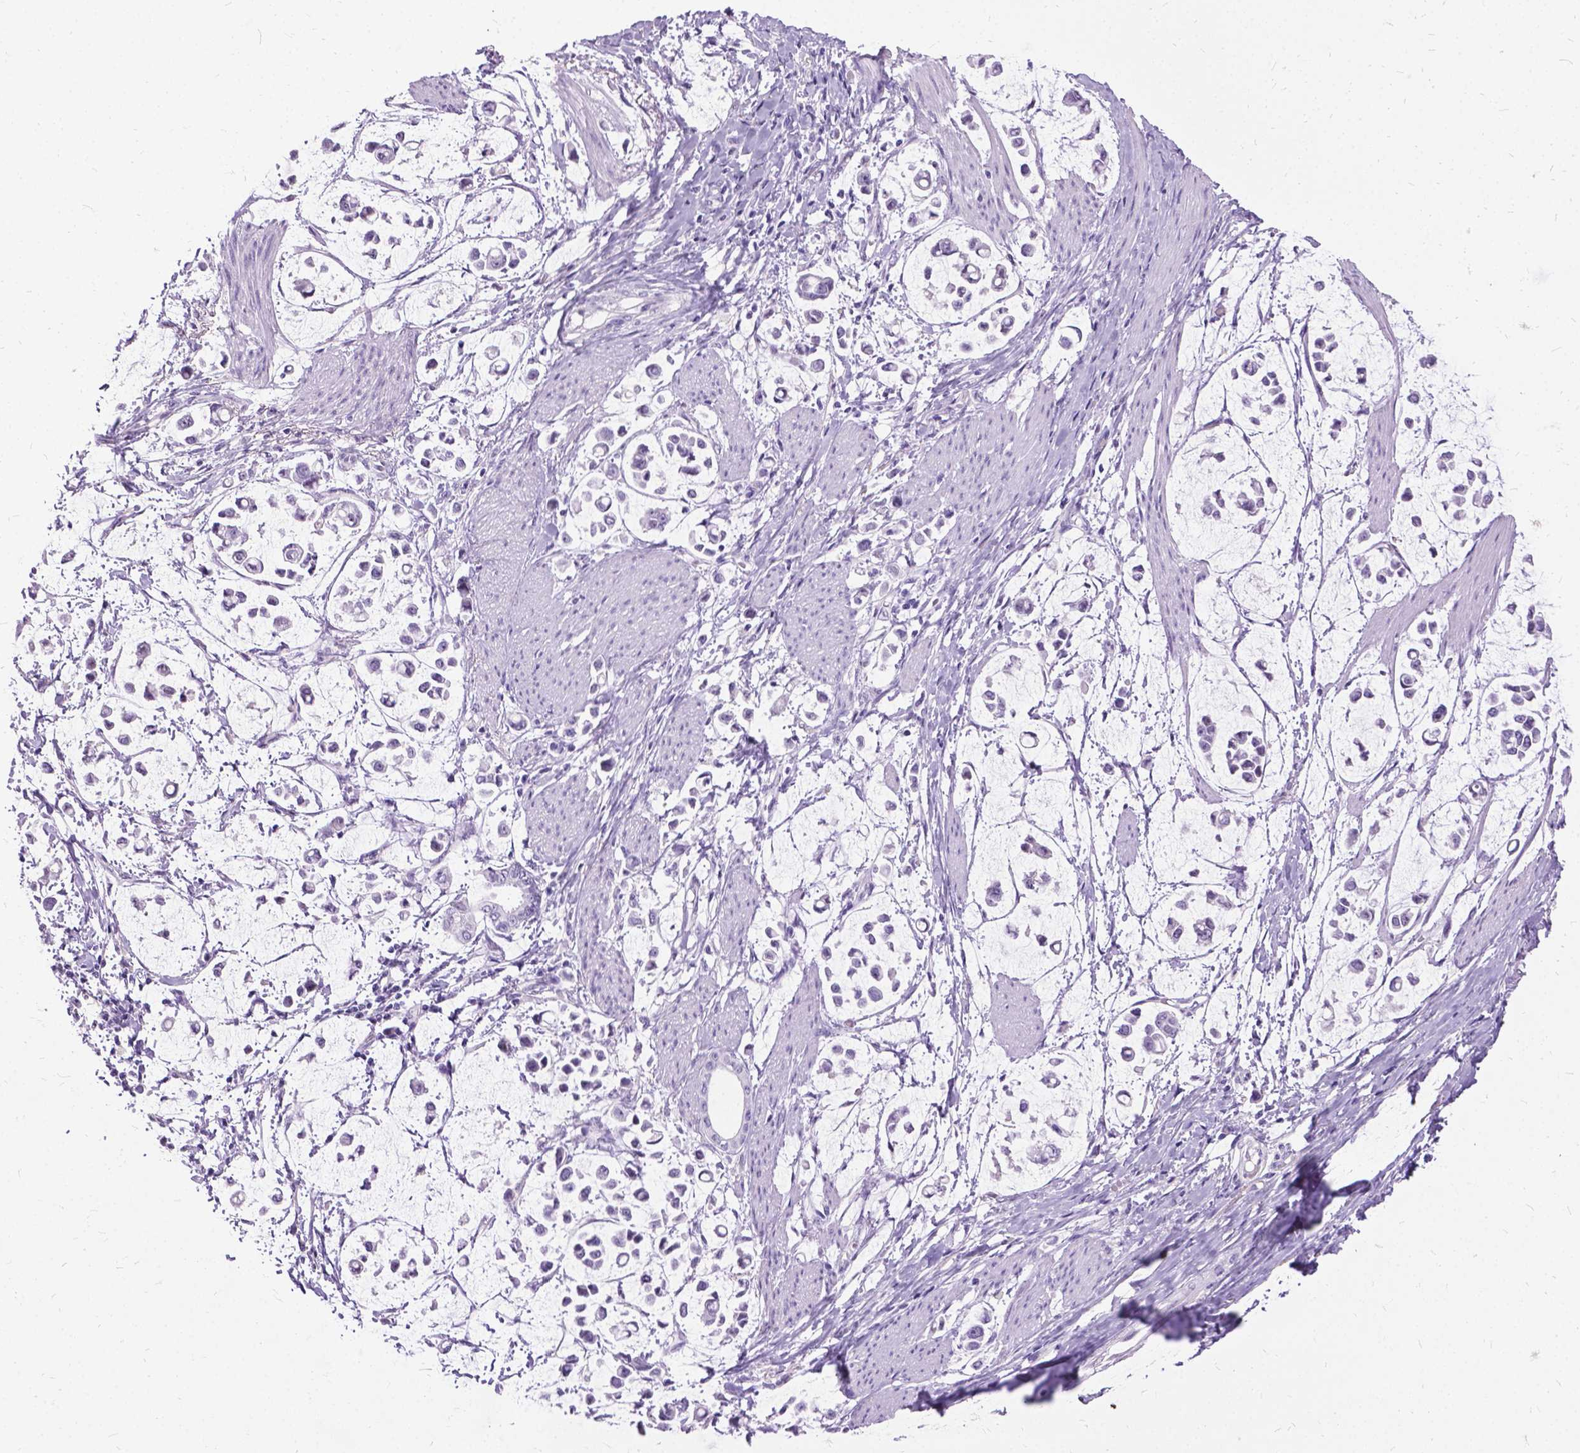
{"staining": {"intensity": "negative", "quantity": "none", "location": "none"}, "tissue": "stomach cancer", "cell_type": "Tumor cells", "image_type": "cancer", "snomed": [{"axis": "morphology", "description": "Adenocarcinoma, NOS"}, {"axis": "topography", "description": "Stomach"}], "caption": "There is no significant expression in tumor cells of stomach cancer (adenocarcinoma).", "gene": "PROB1", "patient": {"sex": "male", "age": 82}}